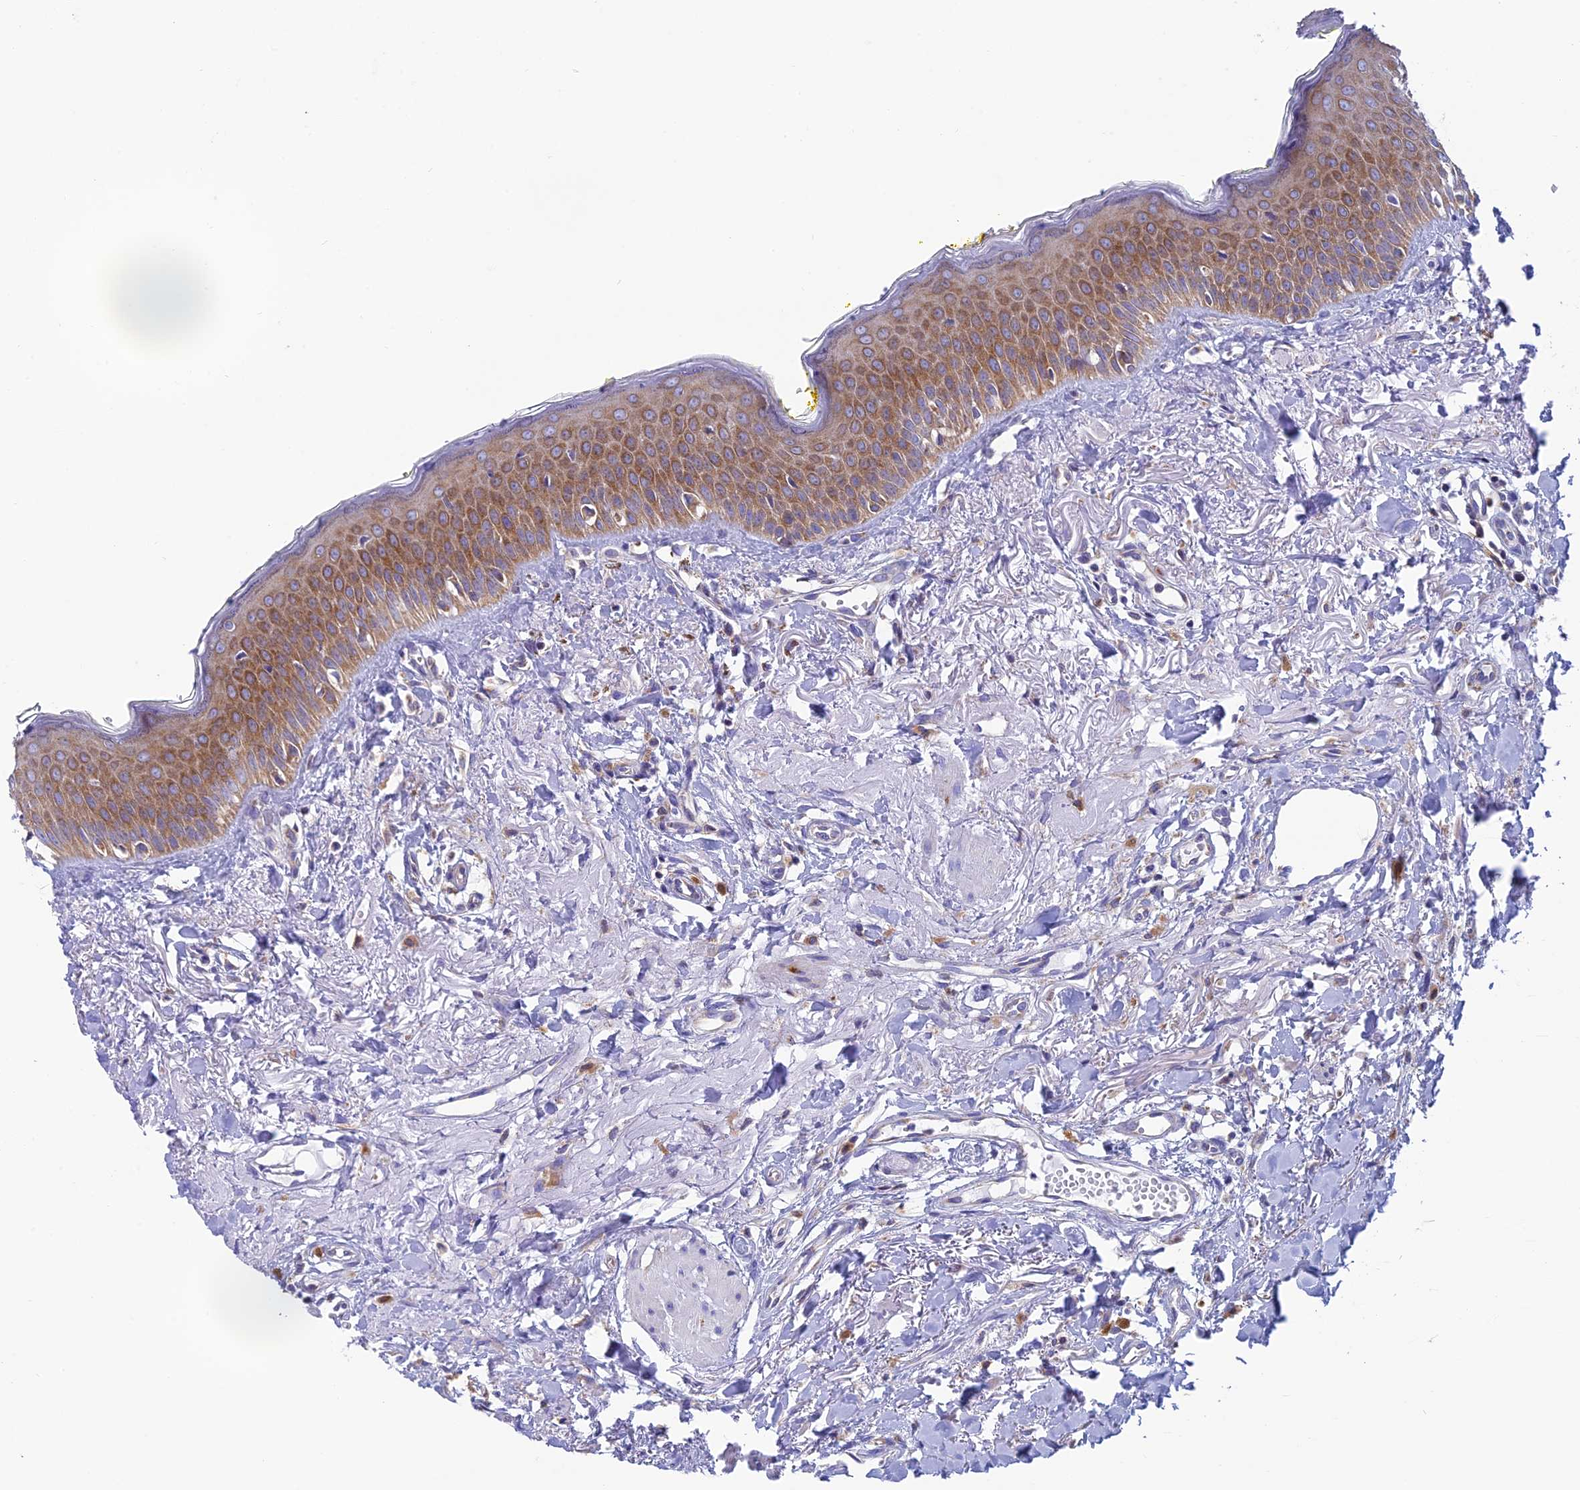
{"staining": {"intensity": "moderate", "quantity": ">75%", "location": "cytoplasmic/membranous"}, "tissue": "oral mucosa", "cell_type": "Squamous epithelial cells", "image_type": "normal", "snomed": [{"axis": "morphology", "description": "Normal tissue, NOS"}, {"axis": "topography", "description": "Oral tissue"}], "caption": "A brown stain highlights moderate cytoplasmic/membranous expression of a protein in squamous epithelial cells of unremarkable oral mucosa.", "gene": "REEP4", "patient": {"sex": "female", "age": 70}}